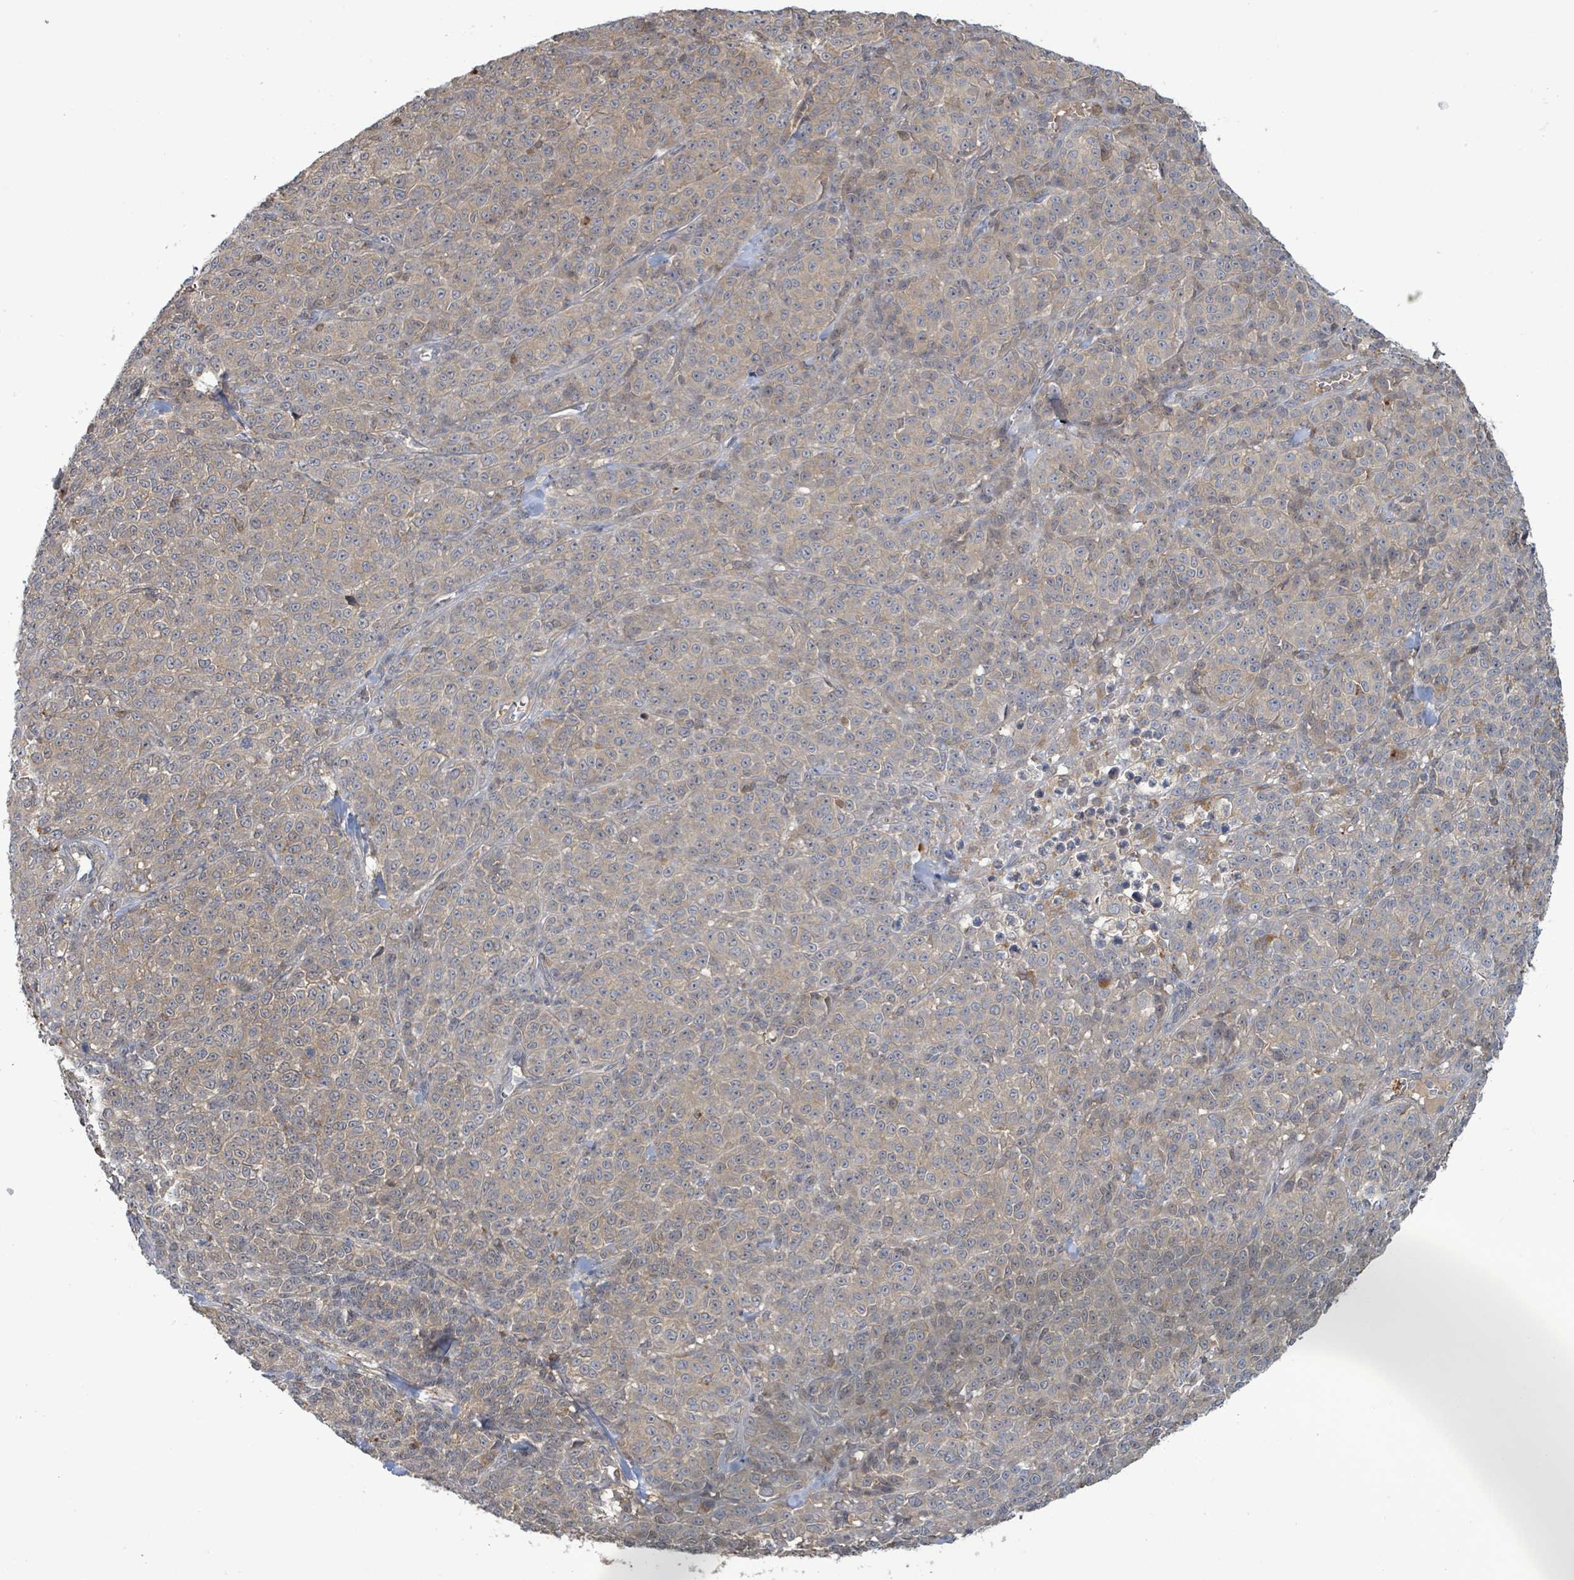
{"staining": {"intensity": "weak", "quantity": "25%-75%", "location": "cytoplasmic/membranous"}, "tissue": "melanoma", "cell_type": "Tumor cells", "image_type": "cancer", "snomed": [{"axis": "morphology", "description": "Normal tissue, NOS"}, {"axis": "morphology", "description": "Malignant melanoma, NOS"}, {"axis": "topography", "description": "Skin"}], "caption": "A low amount of weak cytoplasmic/membranous expression is identified in approximately 25%-75% of tumor cells in malignant melanoma tissue. (IHC, brightfield microscopy, high magnification).", "gene": "PGAM1", "patient": {"sex": "female", "age": 34}}